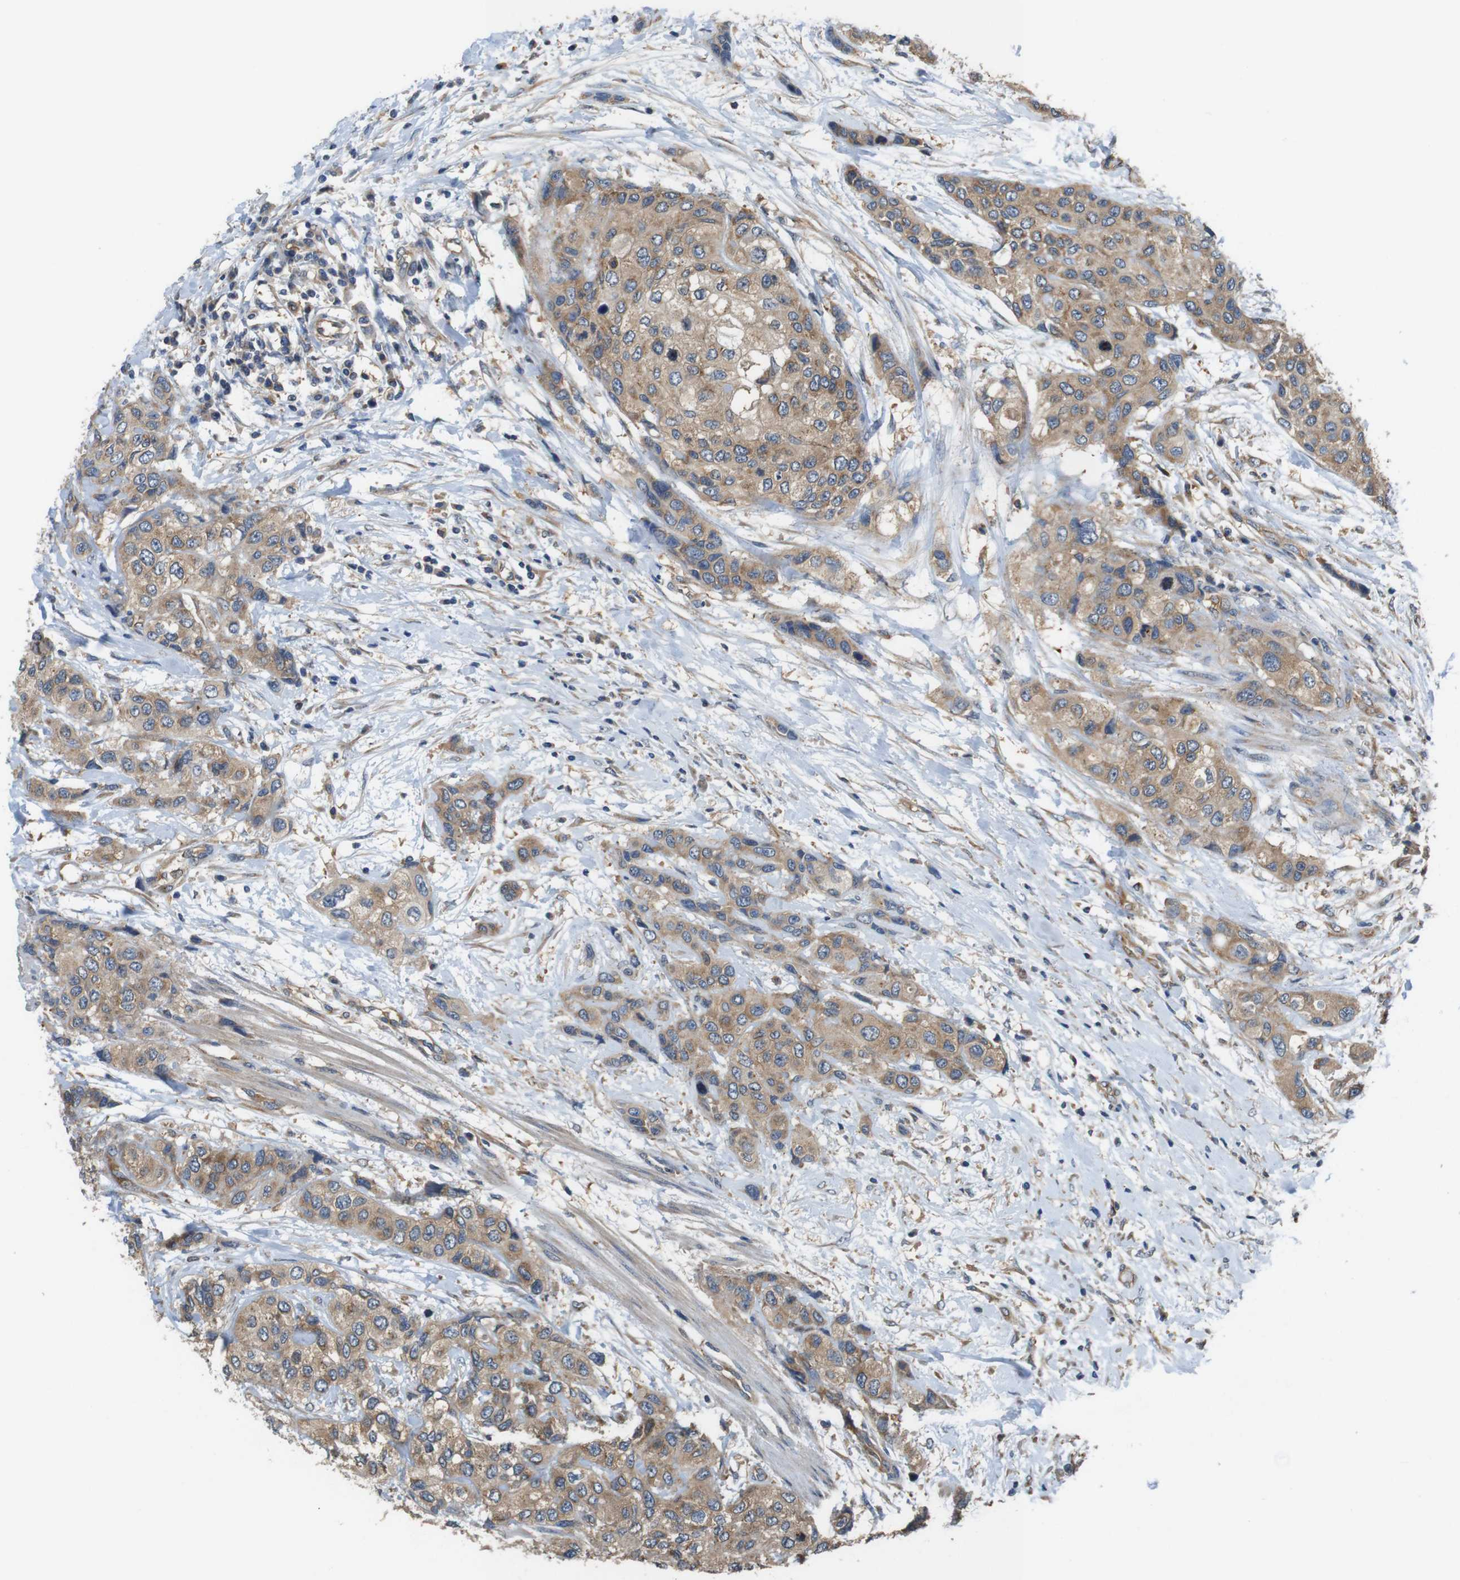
{"staining": {"intensity": "moderate", "quantity": ">75%", "location": "cytoplasmic/membranous"}, "tissue": "urothelial cancer", "cell_type": "Tumor cells", "image_type": "cancer", "snomed": [{"axis": "morphology", "description": "Urothelial carcinoma, High grade"}, {"axis": "topography", "description": "Urinary bladder"}], "caption": "About >75% of tumor cells in urothelial carcinoma (high-grade) demonstrate moderate cytoplasmic/membranous protein expression as visualized by brown immunohistochemical staining.", "gene": "DCTN1", "patient": {"sex": "female", "age": 56}}